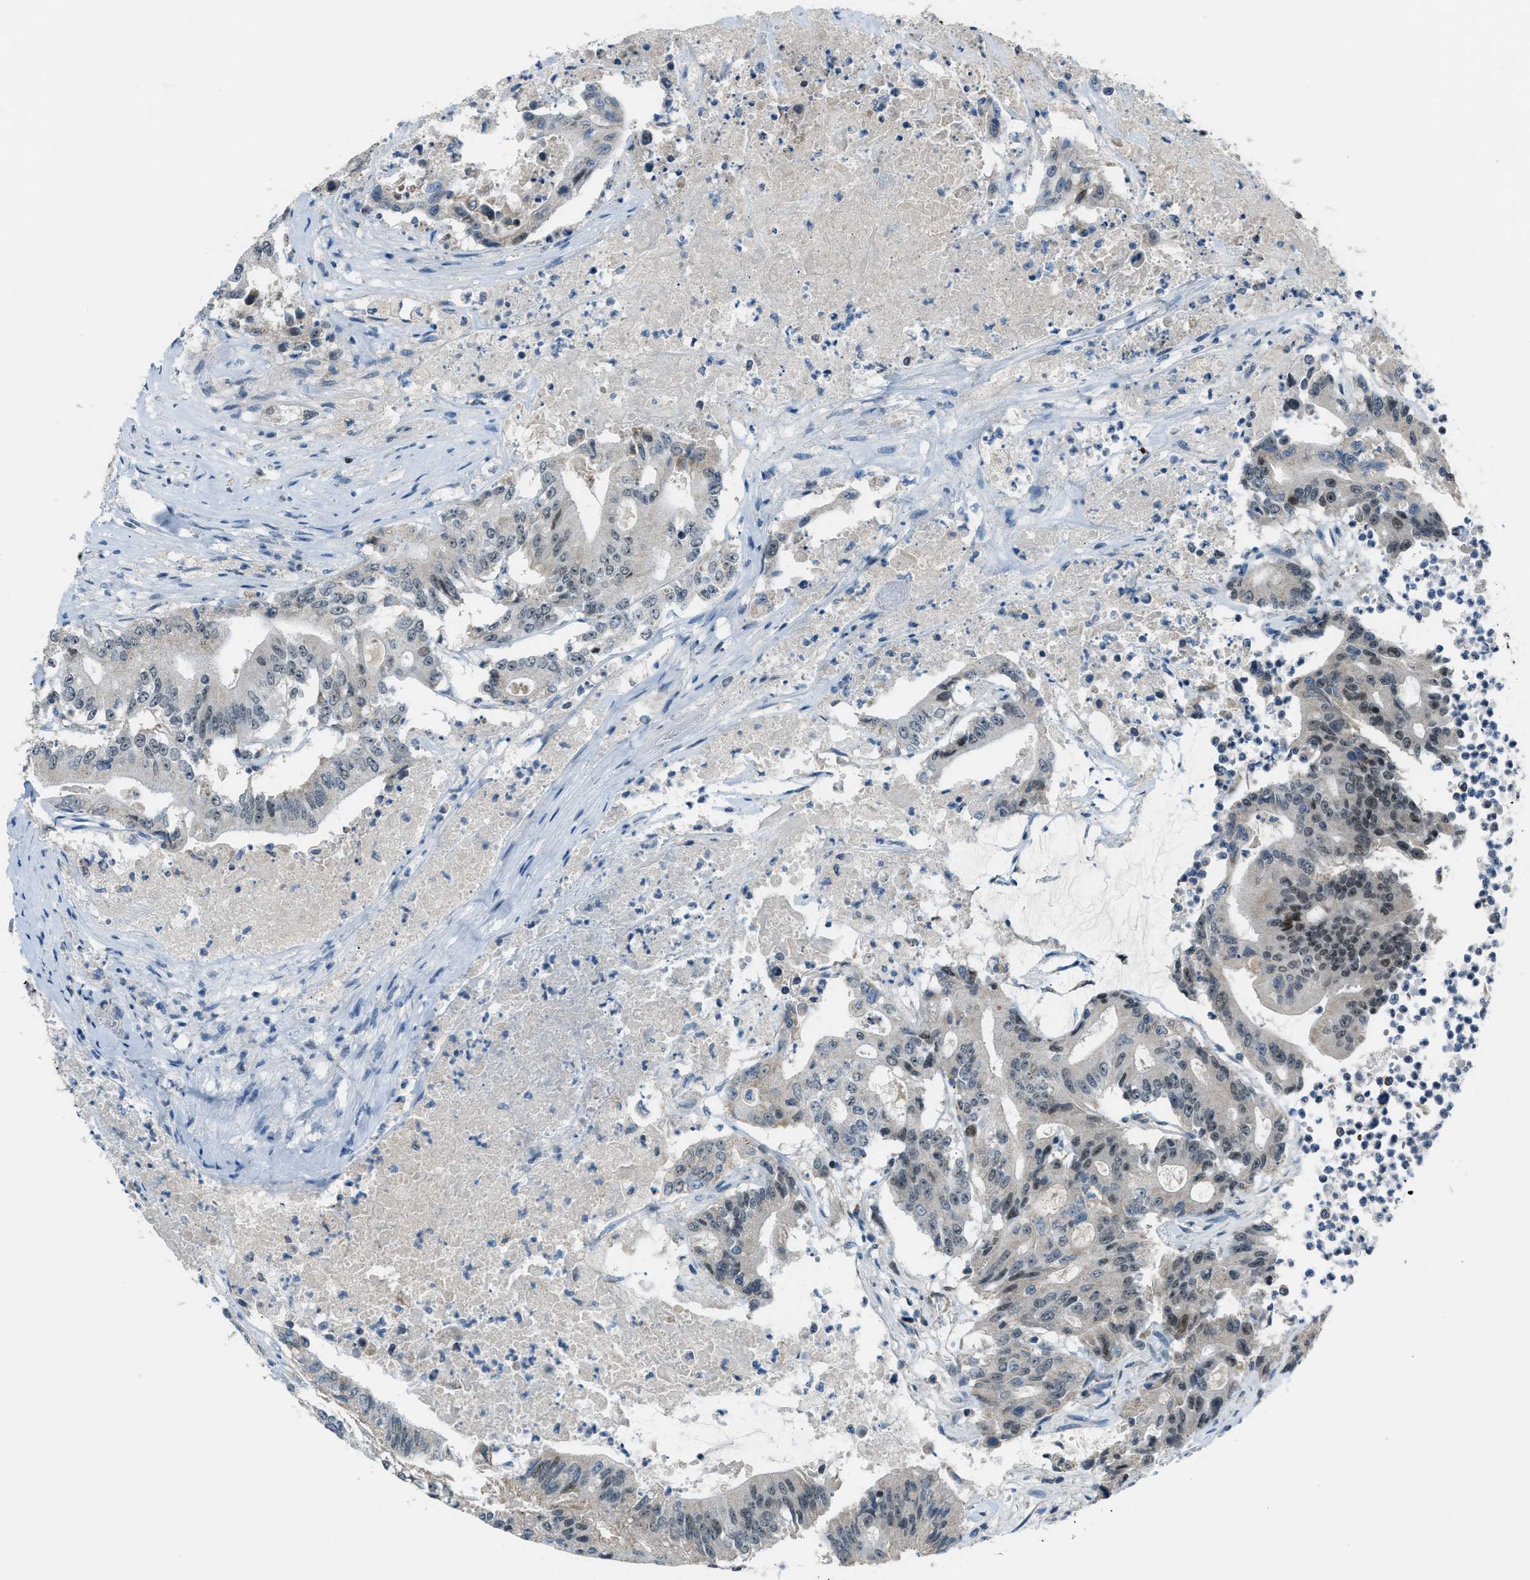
{"staining": {"intensity": "negative", "quantity": "none", "location": "none"}, "tissue": "colorectal cancer", "cell_type": "Tumor cells", "image_type": "cancer", "snomed": [{"axis": "morphology", "description": "Adenocarcinoma, NOS"}, {"axis": "topography", "description": "Colon"}], "caption": "Immunohistochemistry (IHC) micrograph of colorectal cancer stained for a protein (brown), which displays no expression in tumor cells.", "gene": "CHN2", "patient": {"sex": "female", "age": 77}}